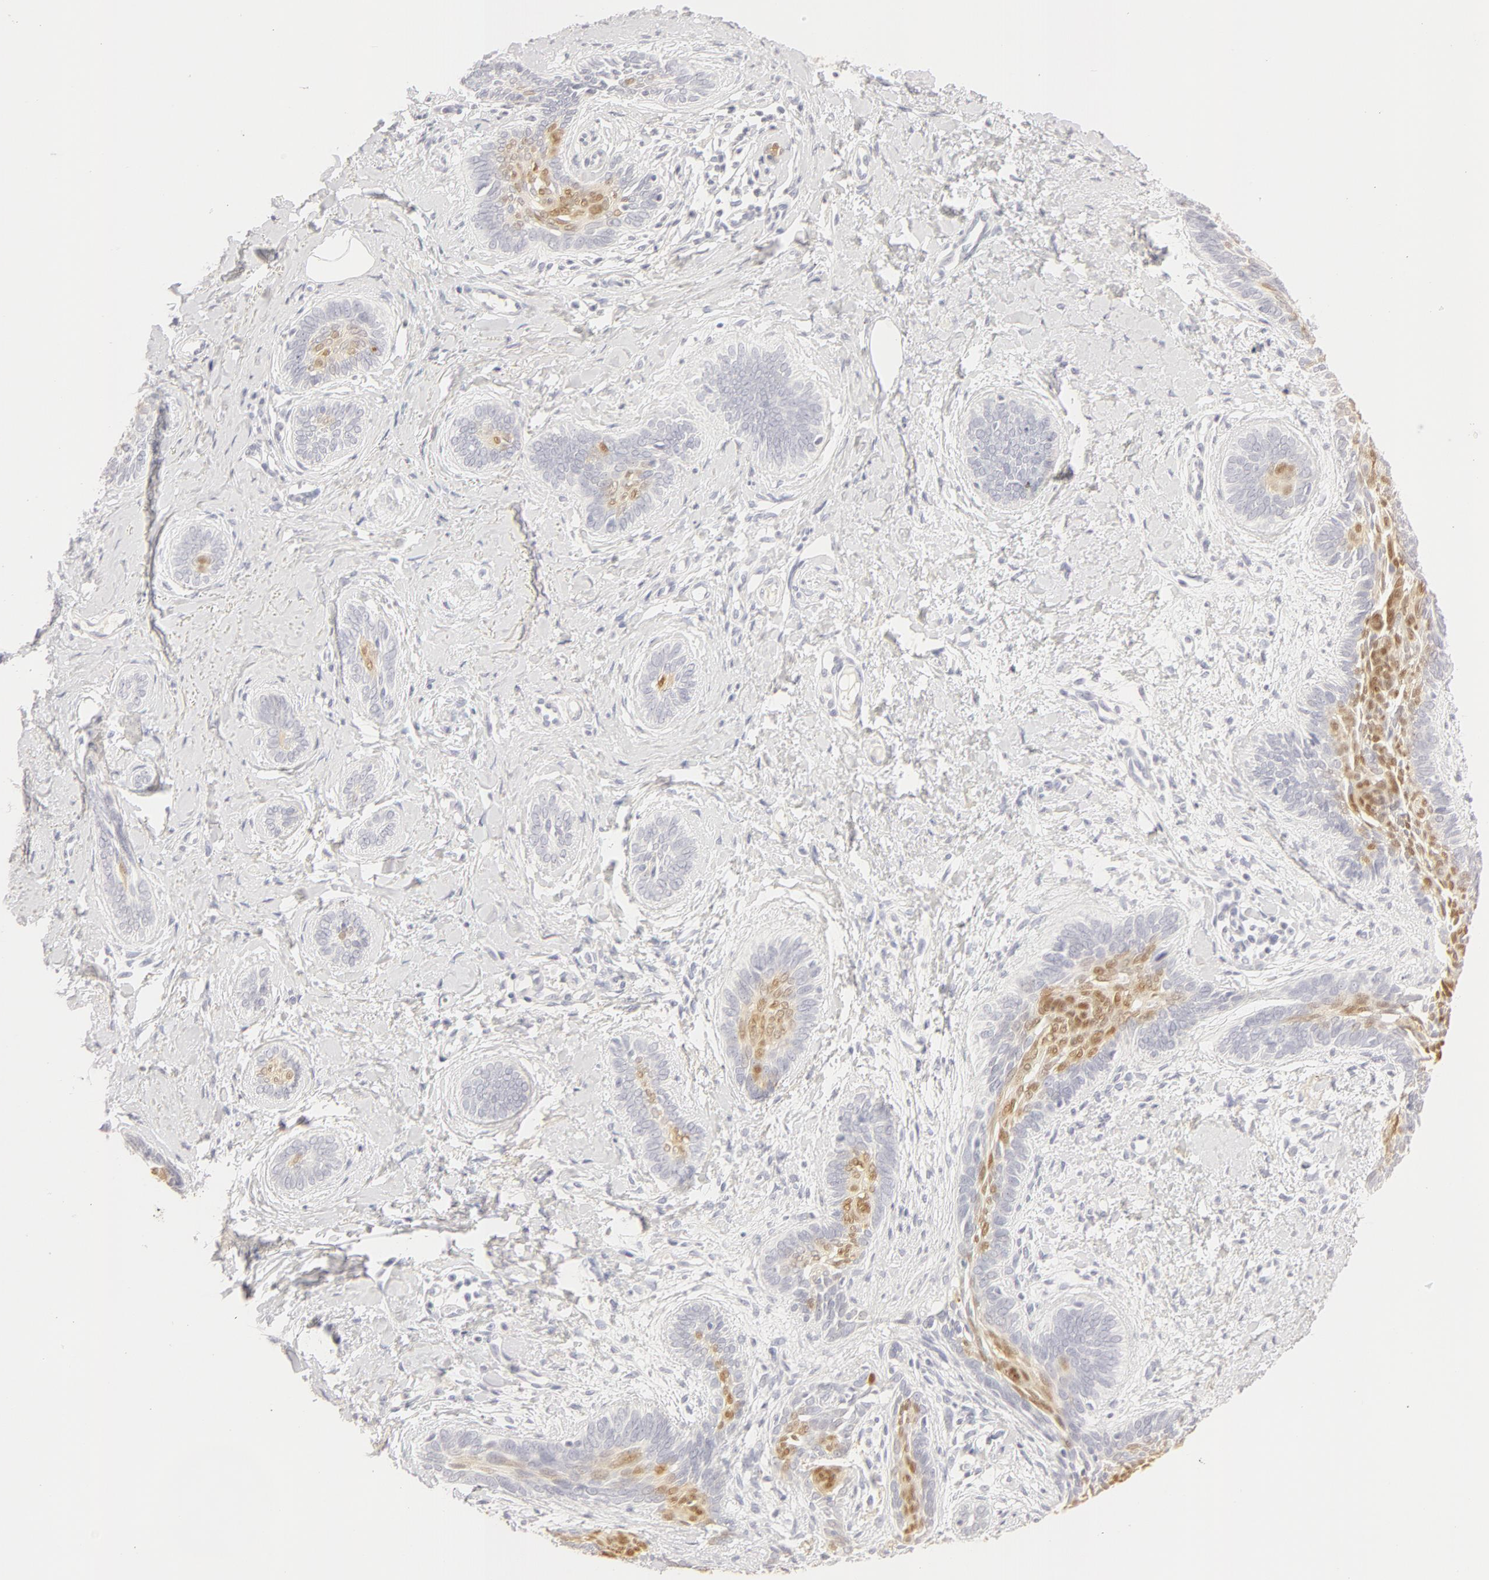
{"staining": {"intensity": "weak", "quantity": "25%-75%", "location": "cytoplasmic/membranous,nuclear"}, "tissue": "skin cancer", "cell_type": "Tumor cells", "image_type": "cancer", "snomed": [{"axis": "morphology", "description": "Basal cell carcinoma"}, {"axis": "topography", "description": "Skin"}], "caption": "The immunohistochemical stain highlights weak cytoplasmic/membranous and nuclear expression in tumor cells of skin basal cell carcinoma tissue.", "gene": "LGALS7B", "patient": {"sex": "female", "age": 81}}